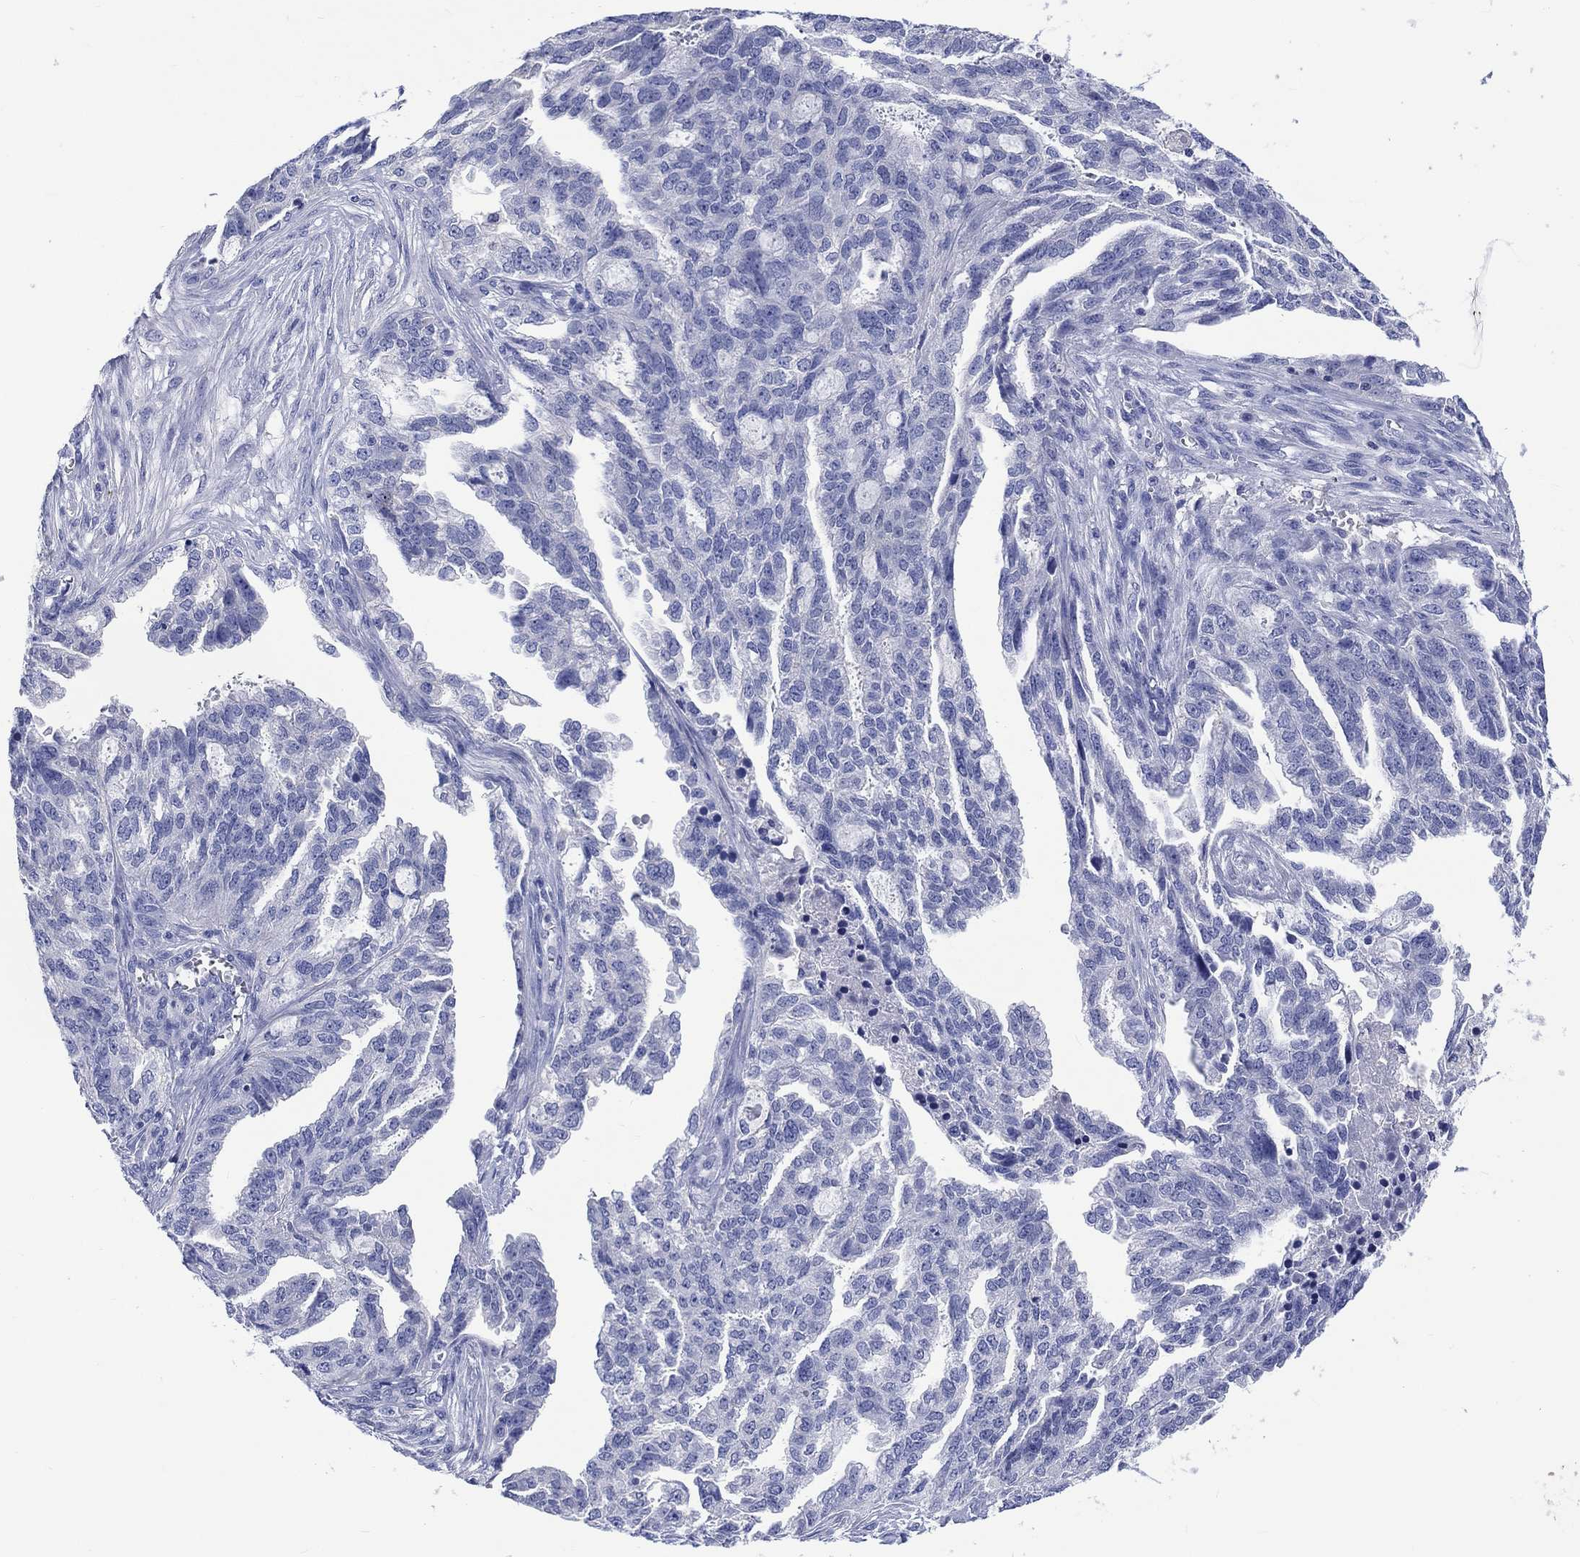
{"staining": {"intensity": "negative", "quantity": "none", "location": "none"}, "tissue": "ovarian cancer", "cell_type": "Tumor cells", "image_type": "cancer", "snomed": [{"axis": "morphology", "description": "Cystadenocarcinoma, serous, NOS"}, {"axis": "topography", "description": "Ovary"}], "caption": "Tumor cells show no significant protein expression in ovarian cancer.", "gene": "TOMM20L", "patient": {"sex": "female", "age": 51}}